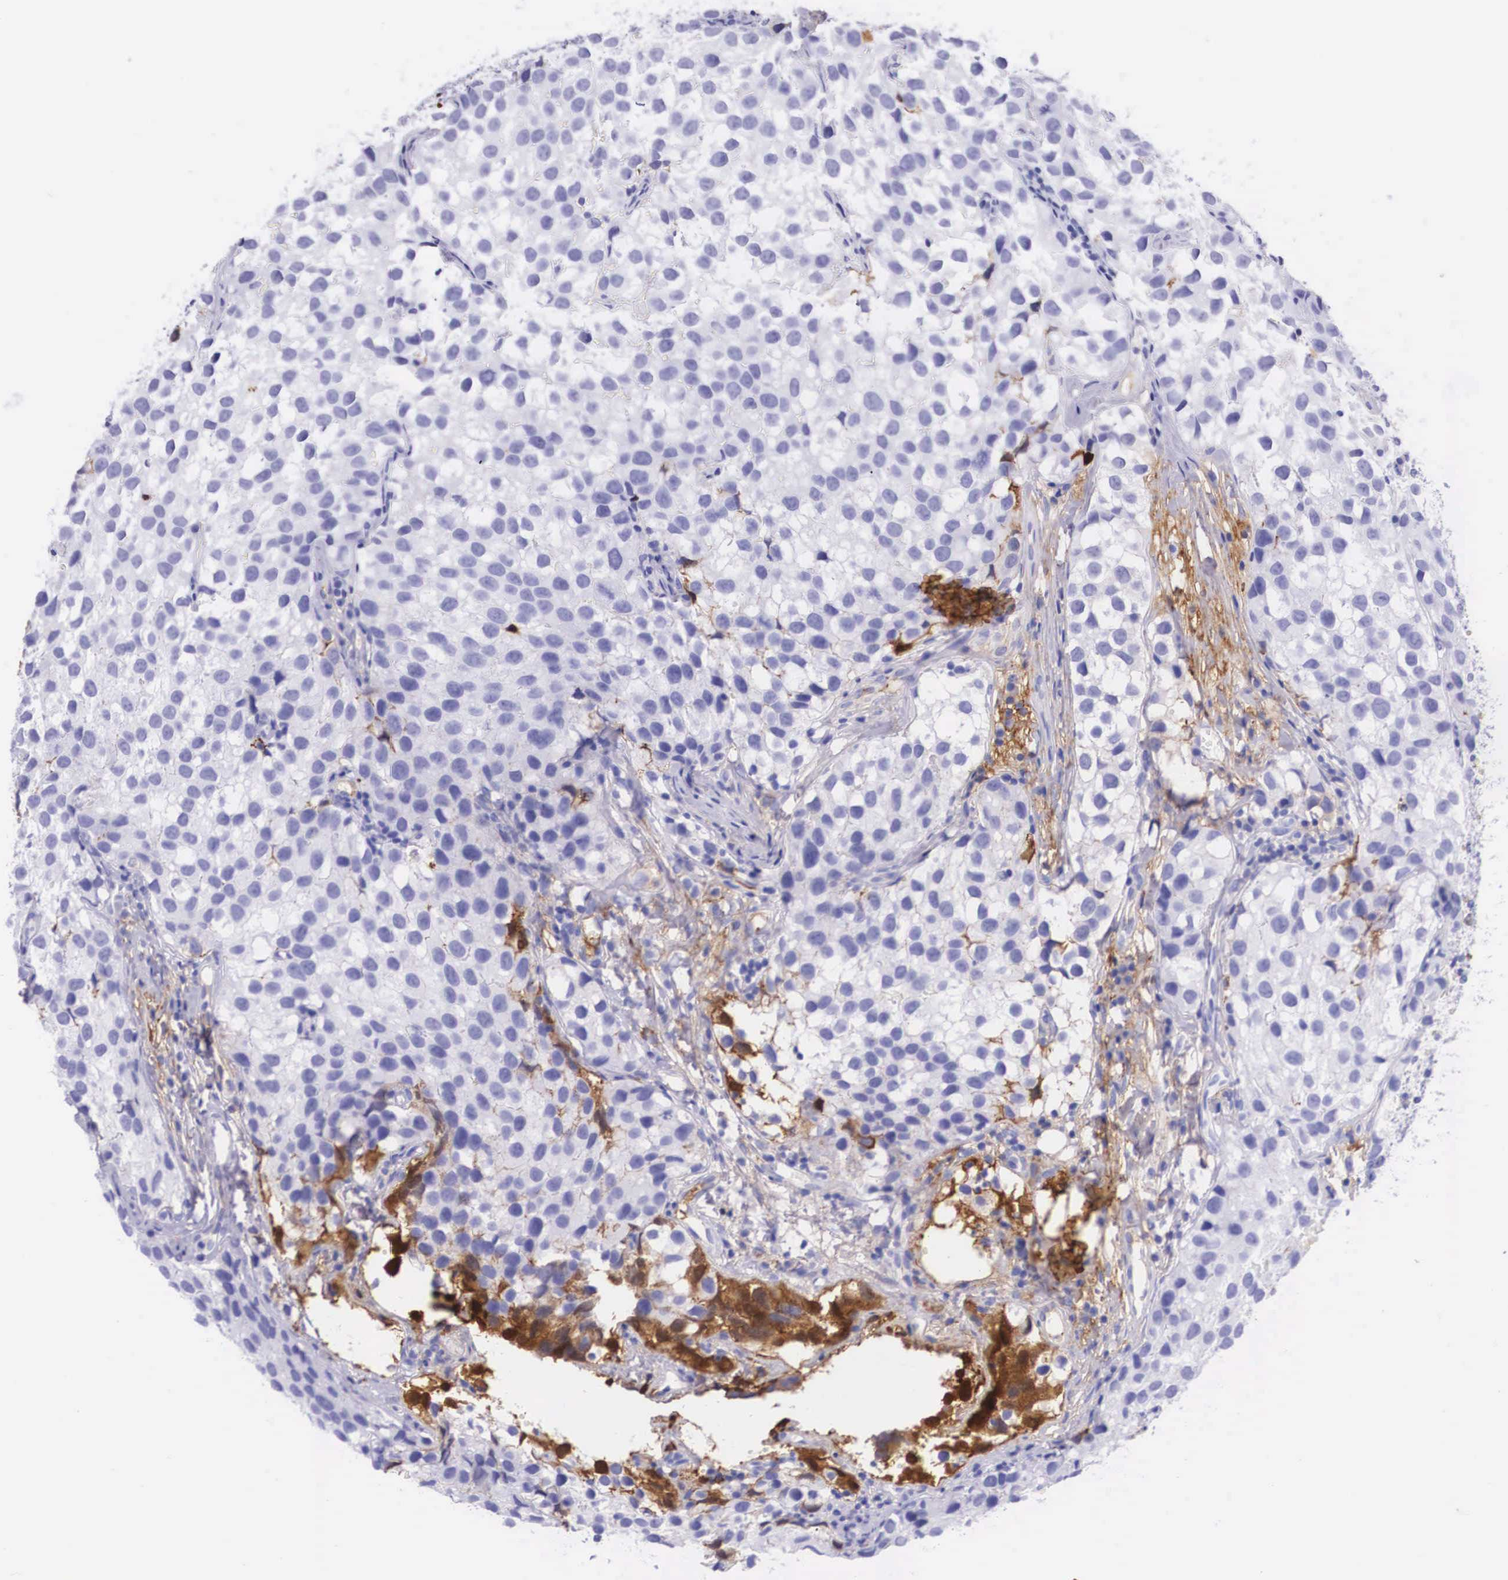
{"staining": {"intensity": "negative", "quantity": "none", "location": "none"}, "tissue": "testis cancer", "cell_type": "Tumor cells", "image_type": "cancer", "snomed": [{"axis": "morphology", "description": "Seminoma, NOS"}, {"axis": "topography", "description": "Testis"}], "caption": "Human testis seminoma stained for a protein using immunohistochemistry displays no positivity in tumor cells.", "gene": "PLG", "patient": {"sex": "male", "age": 39}}